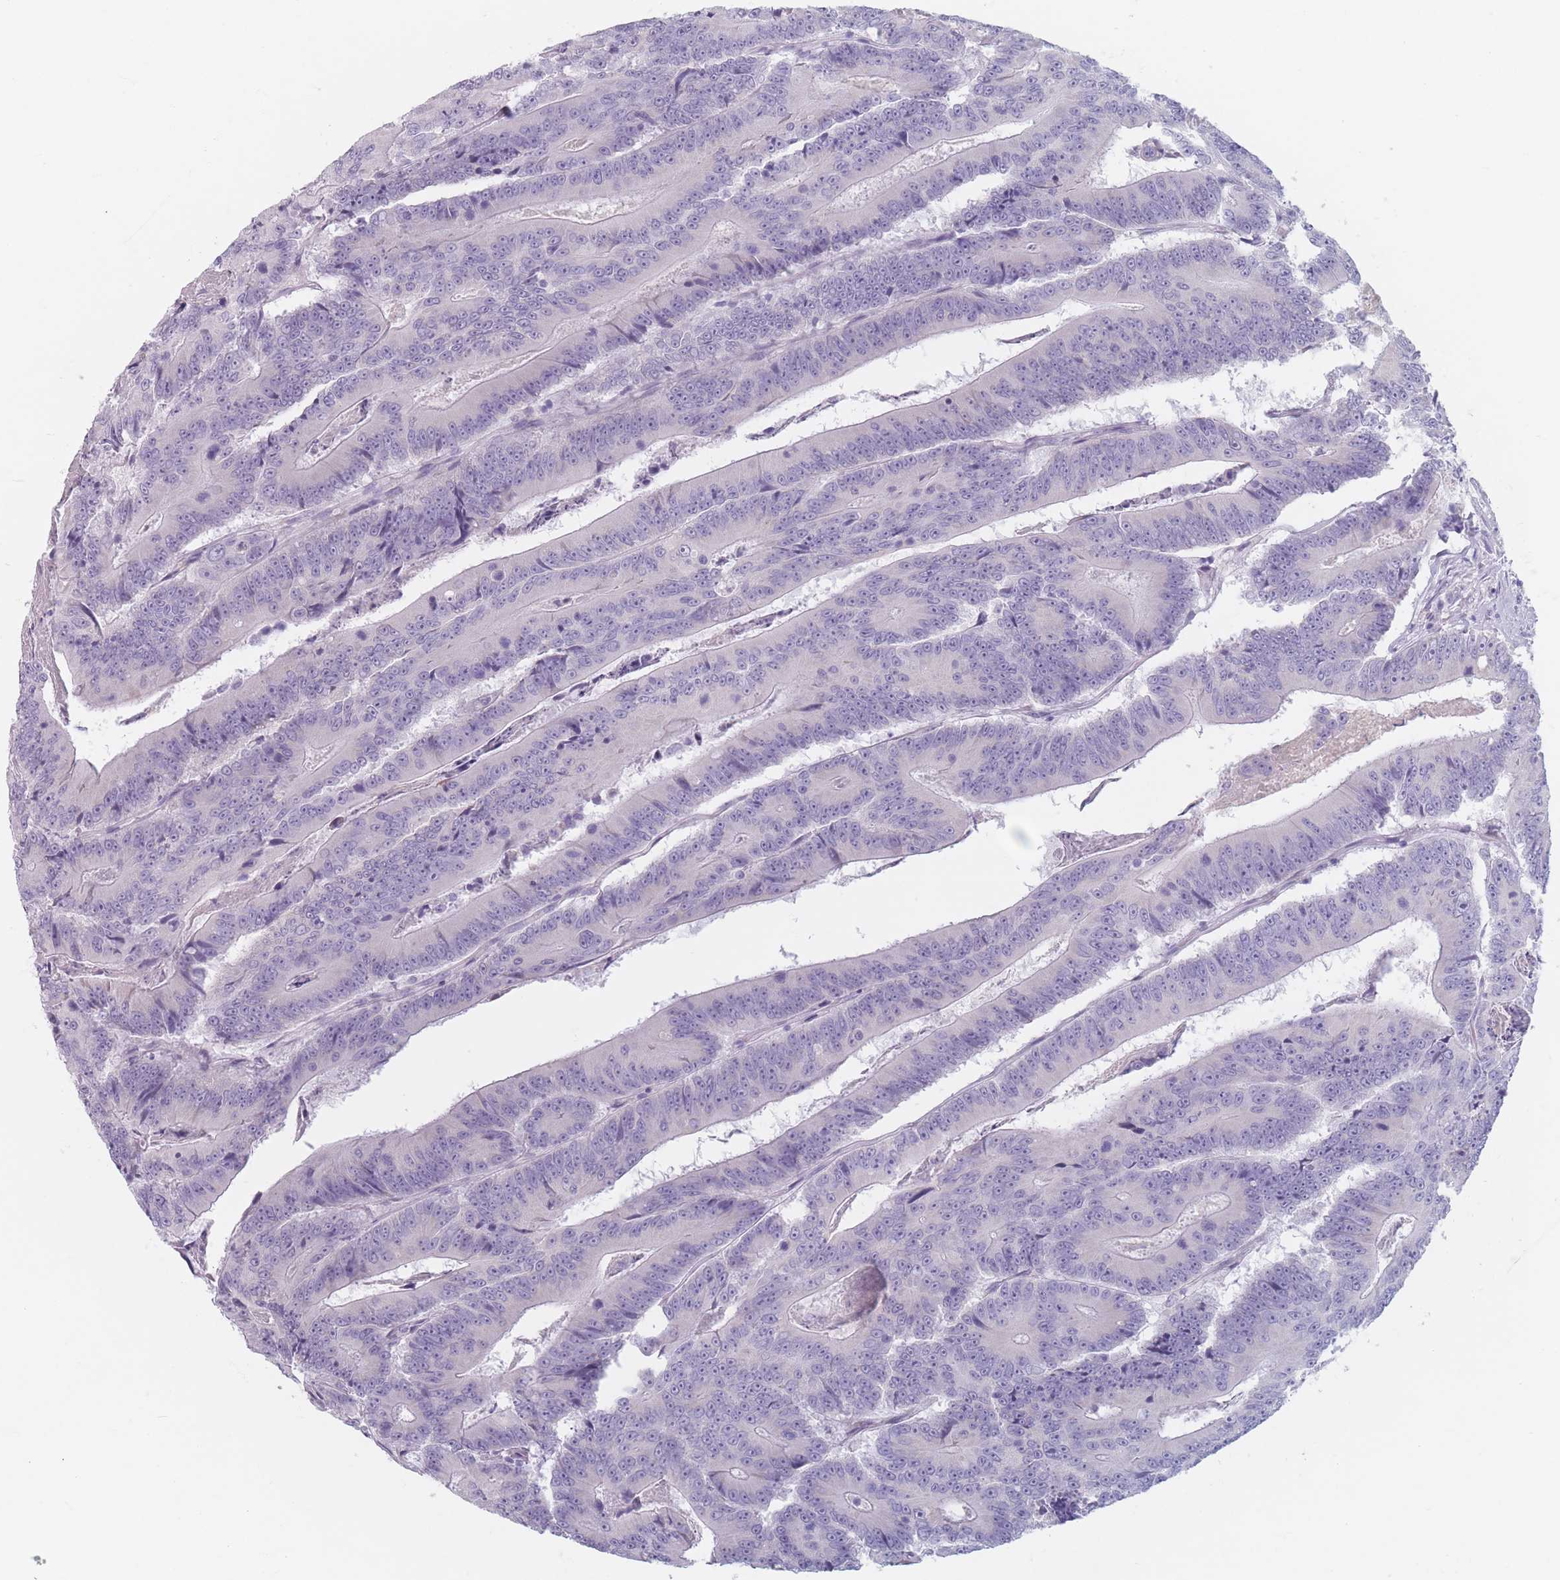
{"staining": {"intensity": "negative", "quantity": "none", "location": "none"}, "tissue": "colorectal cancer", "cell_type": "Tumor cells", "image_type": "cancer", "snomed": [{"axis": "morphology", "description": "Adenocarcinoma, NOS"}, {"axis": "topography", "description": "Colon"}], "caption": "Immunohistochemistry (IHC) photomicrograph of colorectal cancer (adenocarcinoma) stained for a protein (brown), which demonstrates no expression in tumor cells. (Stains: DAB (3,3'-diaminobenzidine) immunohistochemistry with hematoxylin counter stain, Microscopy: brightfield microscopy at high magnification).", "gene": "PIGM", "patient": {"sex": "male", "age": 83}}